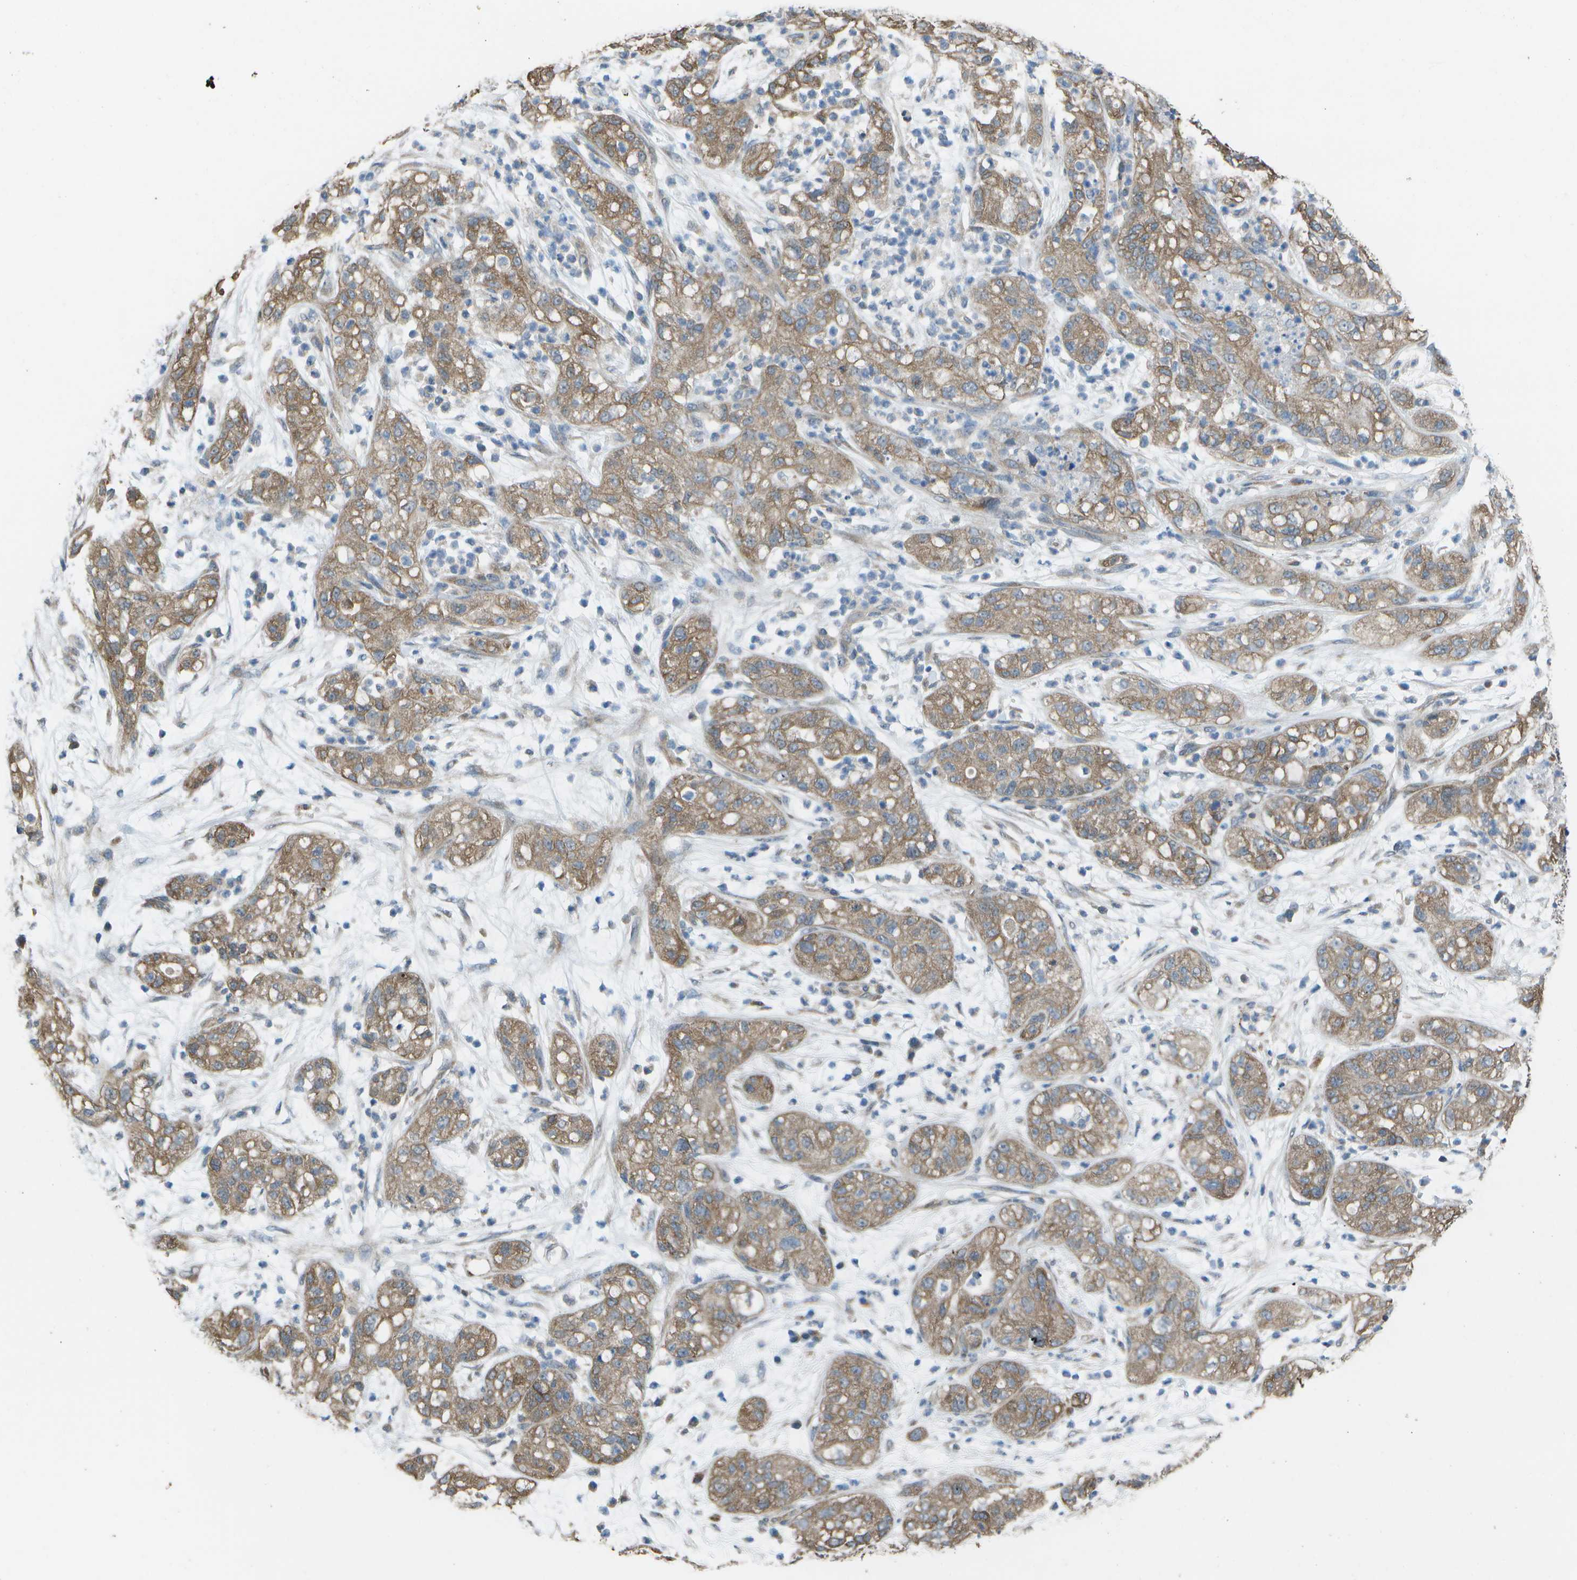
{"staining": {"intensity": "moderate", "quantity": ">75%", "location": "cytoplasmic/membranous"}, "tissue": "pancreatic cancer", "cell_type": "Tumor cells", "image_type": "cancer", "snomed": [{"axis": "morphology", "description": "Adenocarcinoma, NOS"}, {"axis": "topography", "description": "Pancreas"}], "caption": "IHC staining of adenocarcinoma (pancreatic), which shows medium levels of moderate cytoplasmic/membranous positivity in about >75% of tumor cells indicating moderate cytoplasmic/membranous protein positivity. The staining was performed using DAB (3,3'-diaminobenzidine) (brown) for protein detection and nuclei were counterstained in hematoxylin (blue).", "gene": "CLNS1A", "patient": {"sex": "female", "age": 78}}